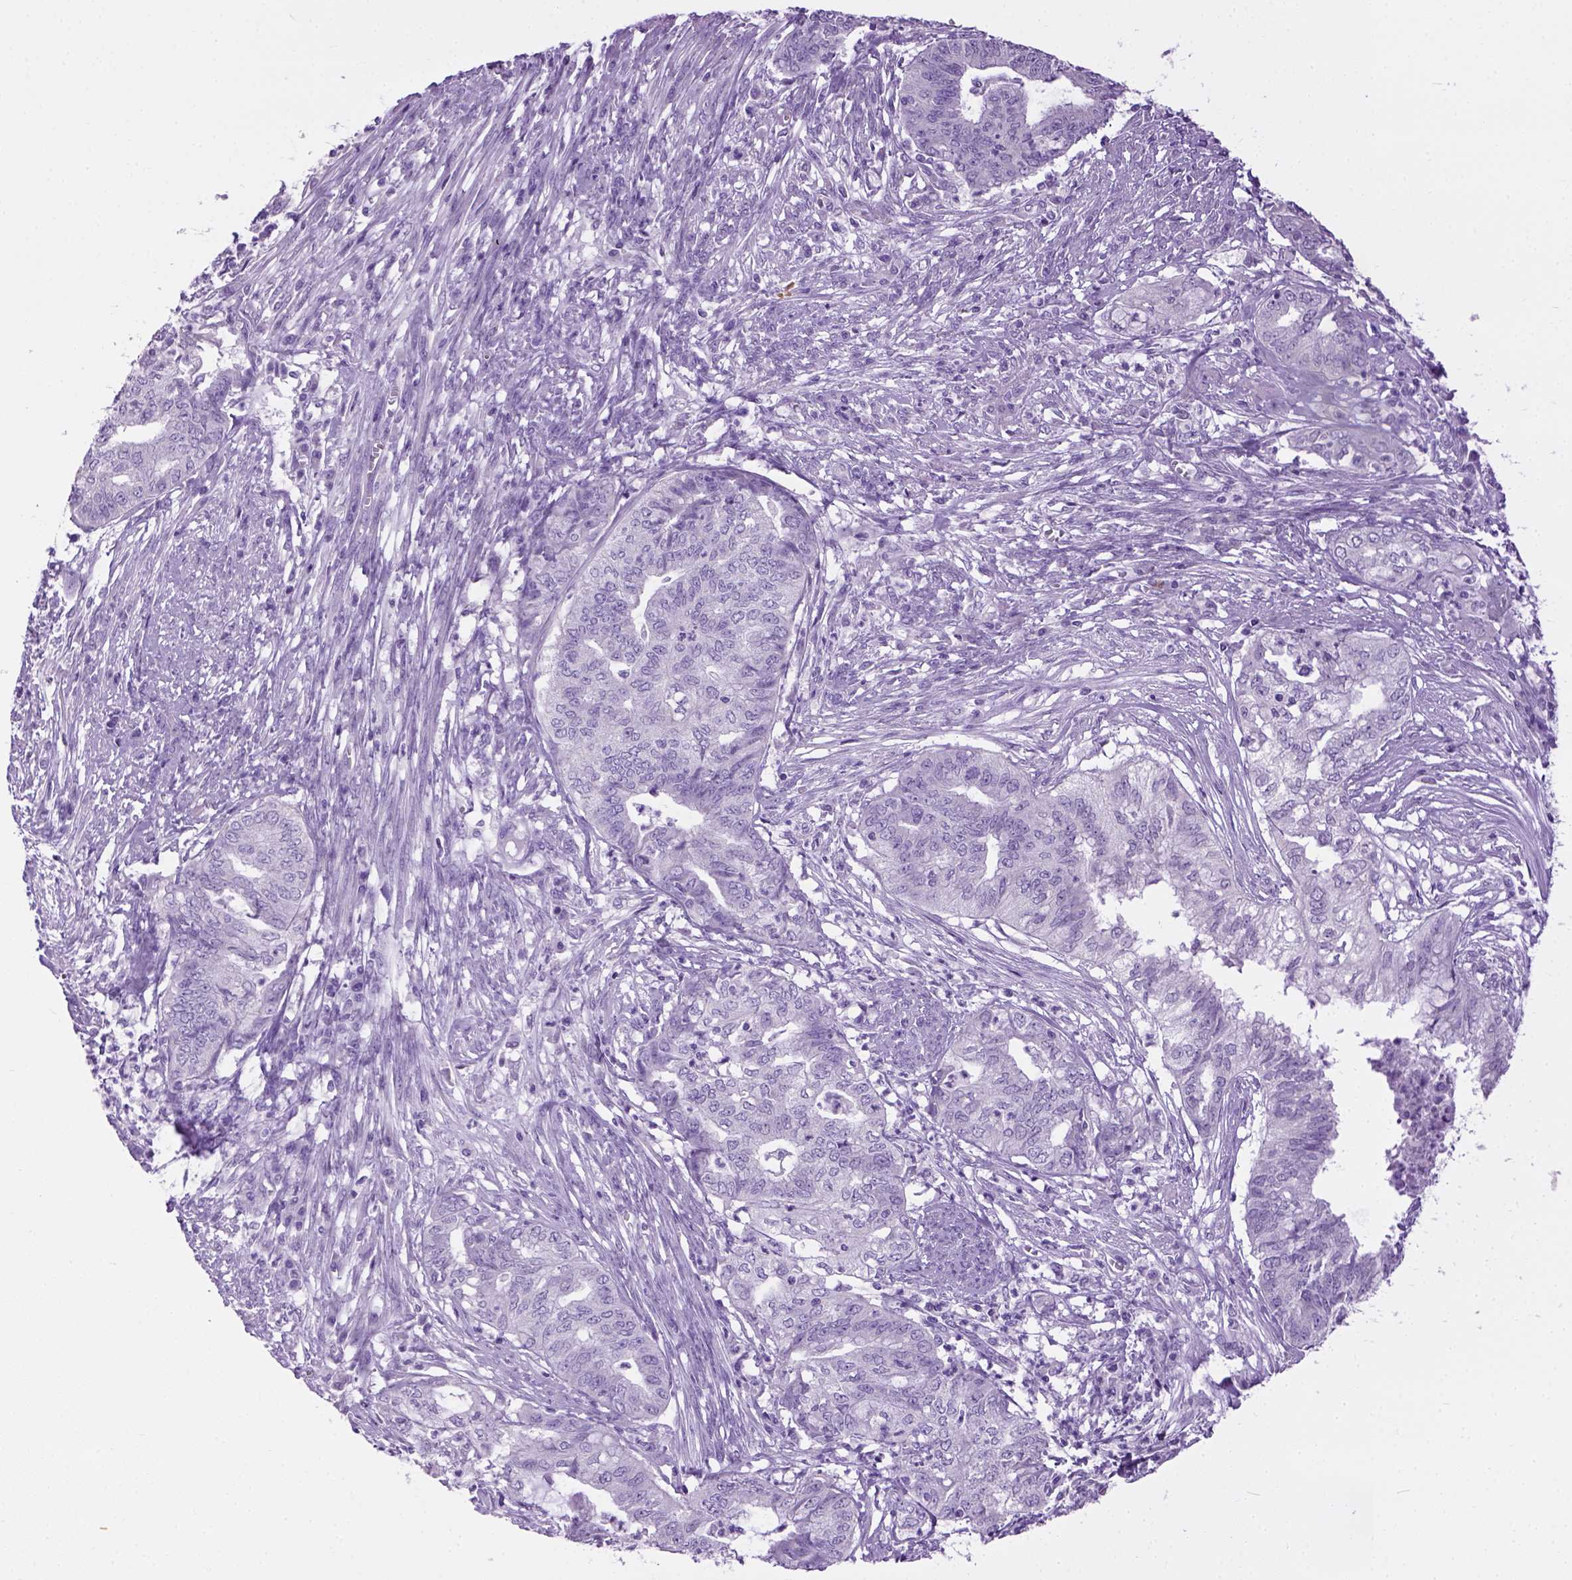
{"staining": {"intensity": "negative", "quantity": "none", "location": "none"}, "tissue": "endometrial cancer", "cell_type": "Tumor cells", "image_type": "cancer", "snomed": [{"axis": "morphology", "description": "Adenocarcinoma, NOS"}, {"axis": "topography", "description": "Endometrium"}], "caption": "Tumor cells show no significant protein expression in endometrial cancer (adenocarcinoma).", "gene": "CYP24A1", "patient": {"sex": "female", "age": 79}}